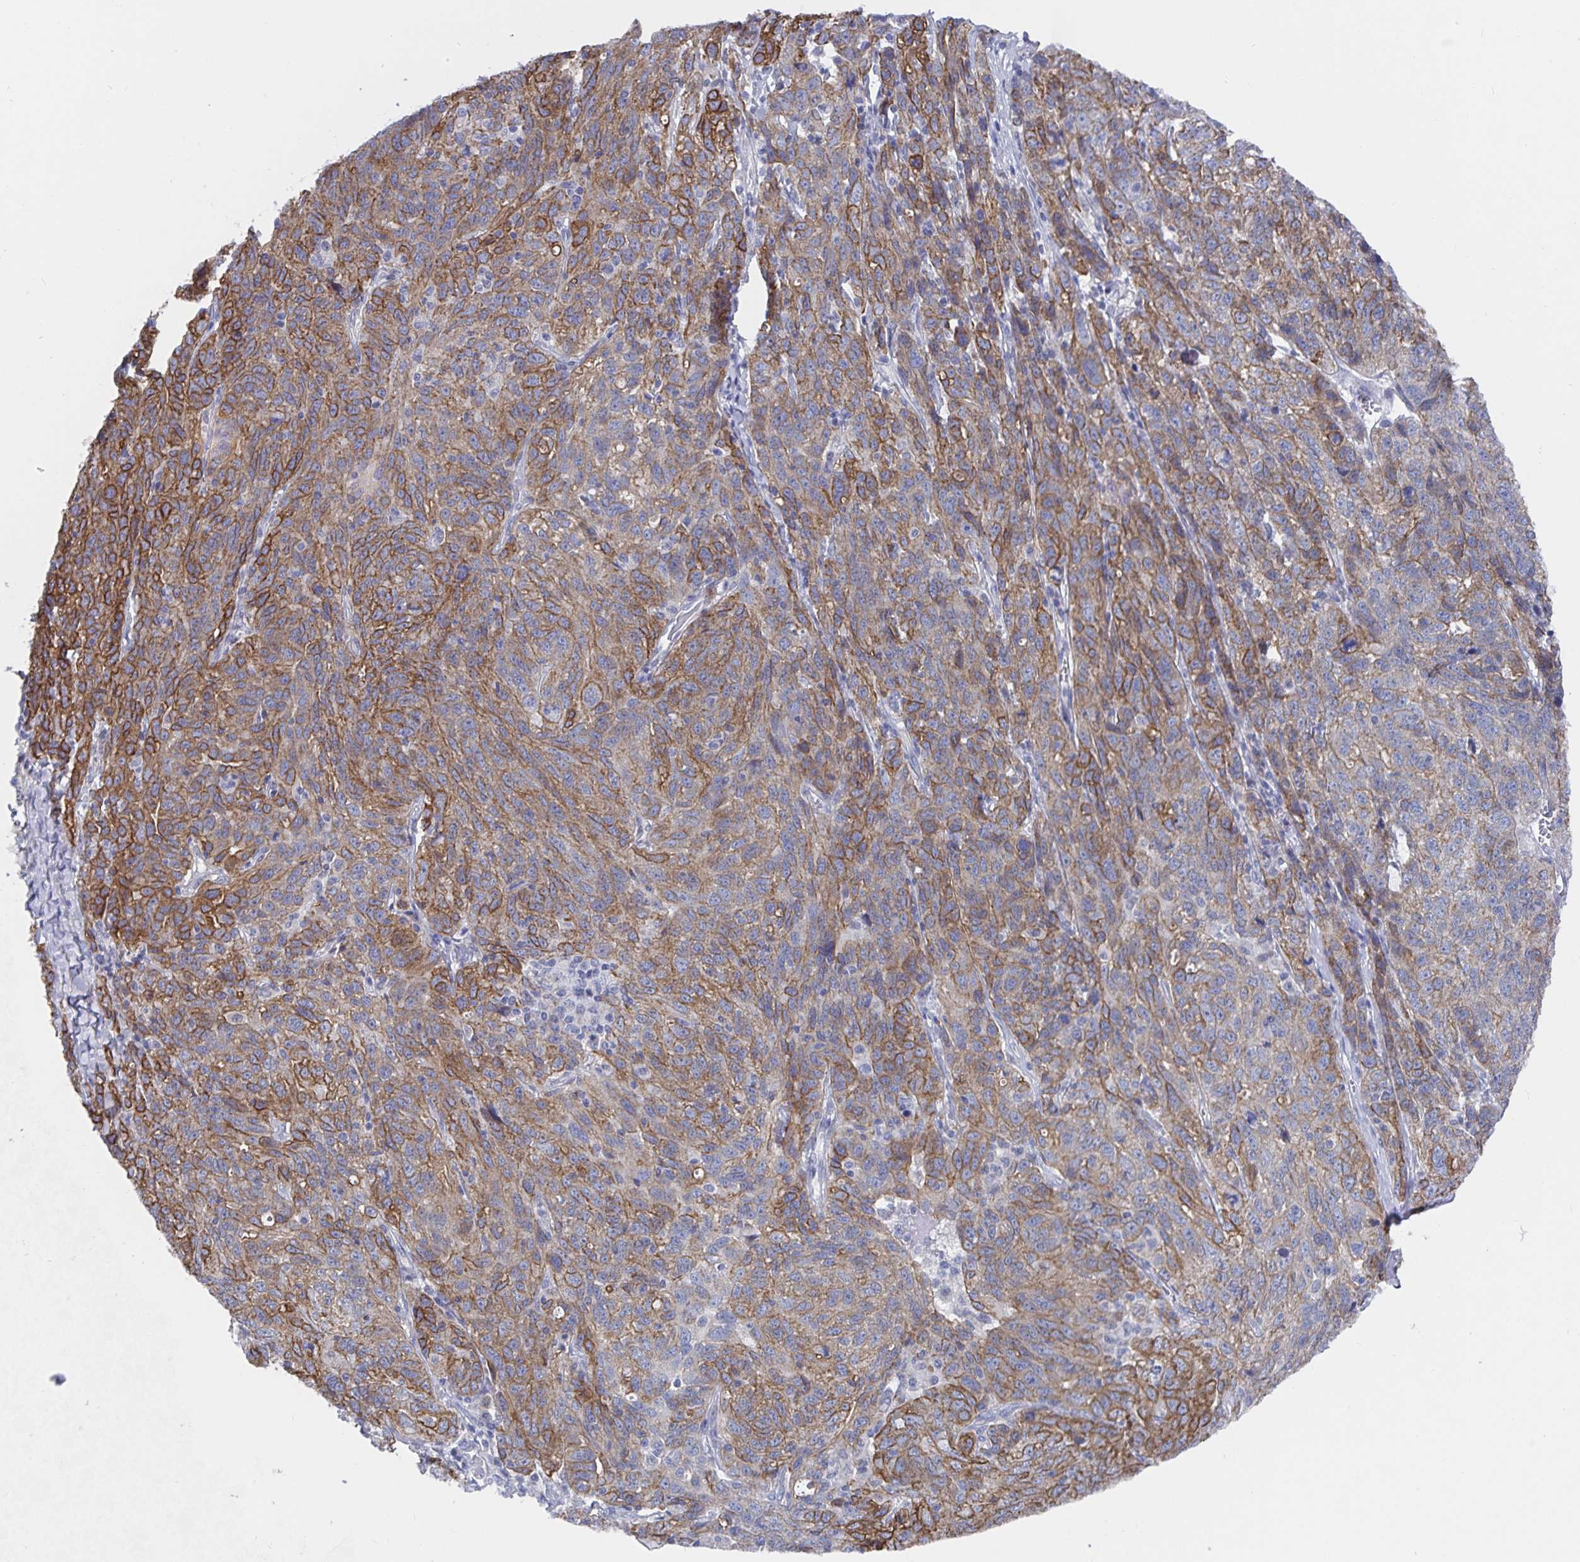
{"staining": {"intensity": "moderate", "quantity": "25%-75%", "location": "cytoplasmic/membranous"}, "tissue": "ovarian cancer", "cell_type": "Tumor cells", "image_type": "cancer", "snomed": [{"axis": "morphology", "description": "Cystadenocarcinoma, serous, NOS"}, {"axis": "topography", "description": "Ovary"}], "caption": "This photomicrograph displays ovarian cancer stained with immunohistochemistry to label a protein in brown. The cytoplasmic/membranous of tumor cells show moderate positivity for the protein. Nuclei are counter-stained blue.", "gene": "ZIK1", "patient": {"sex": "female", "age": 71}}